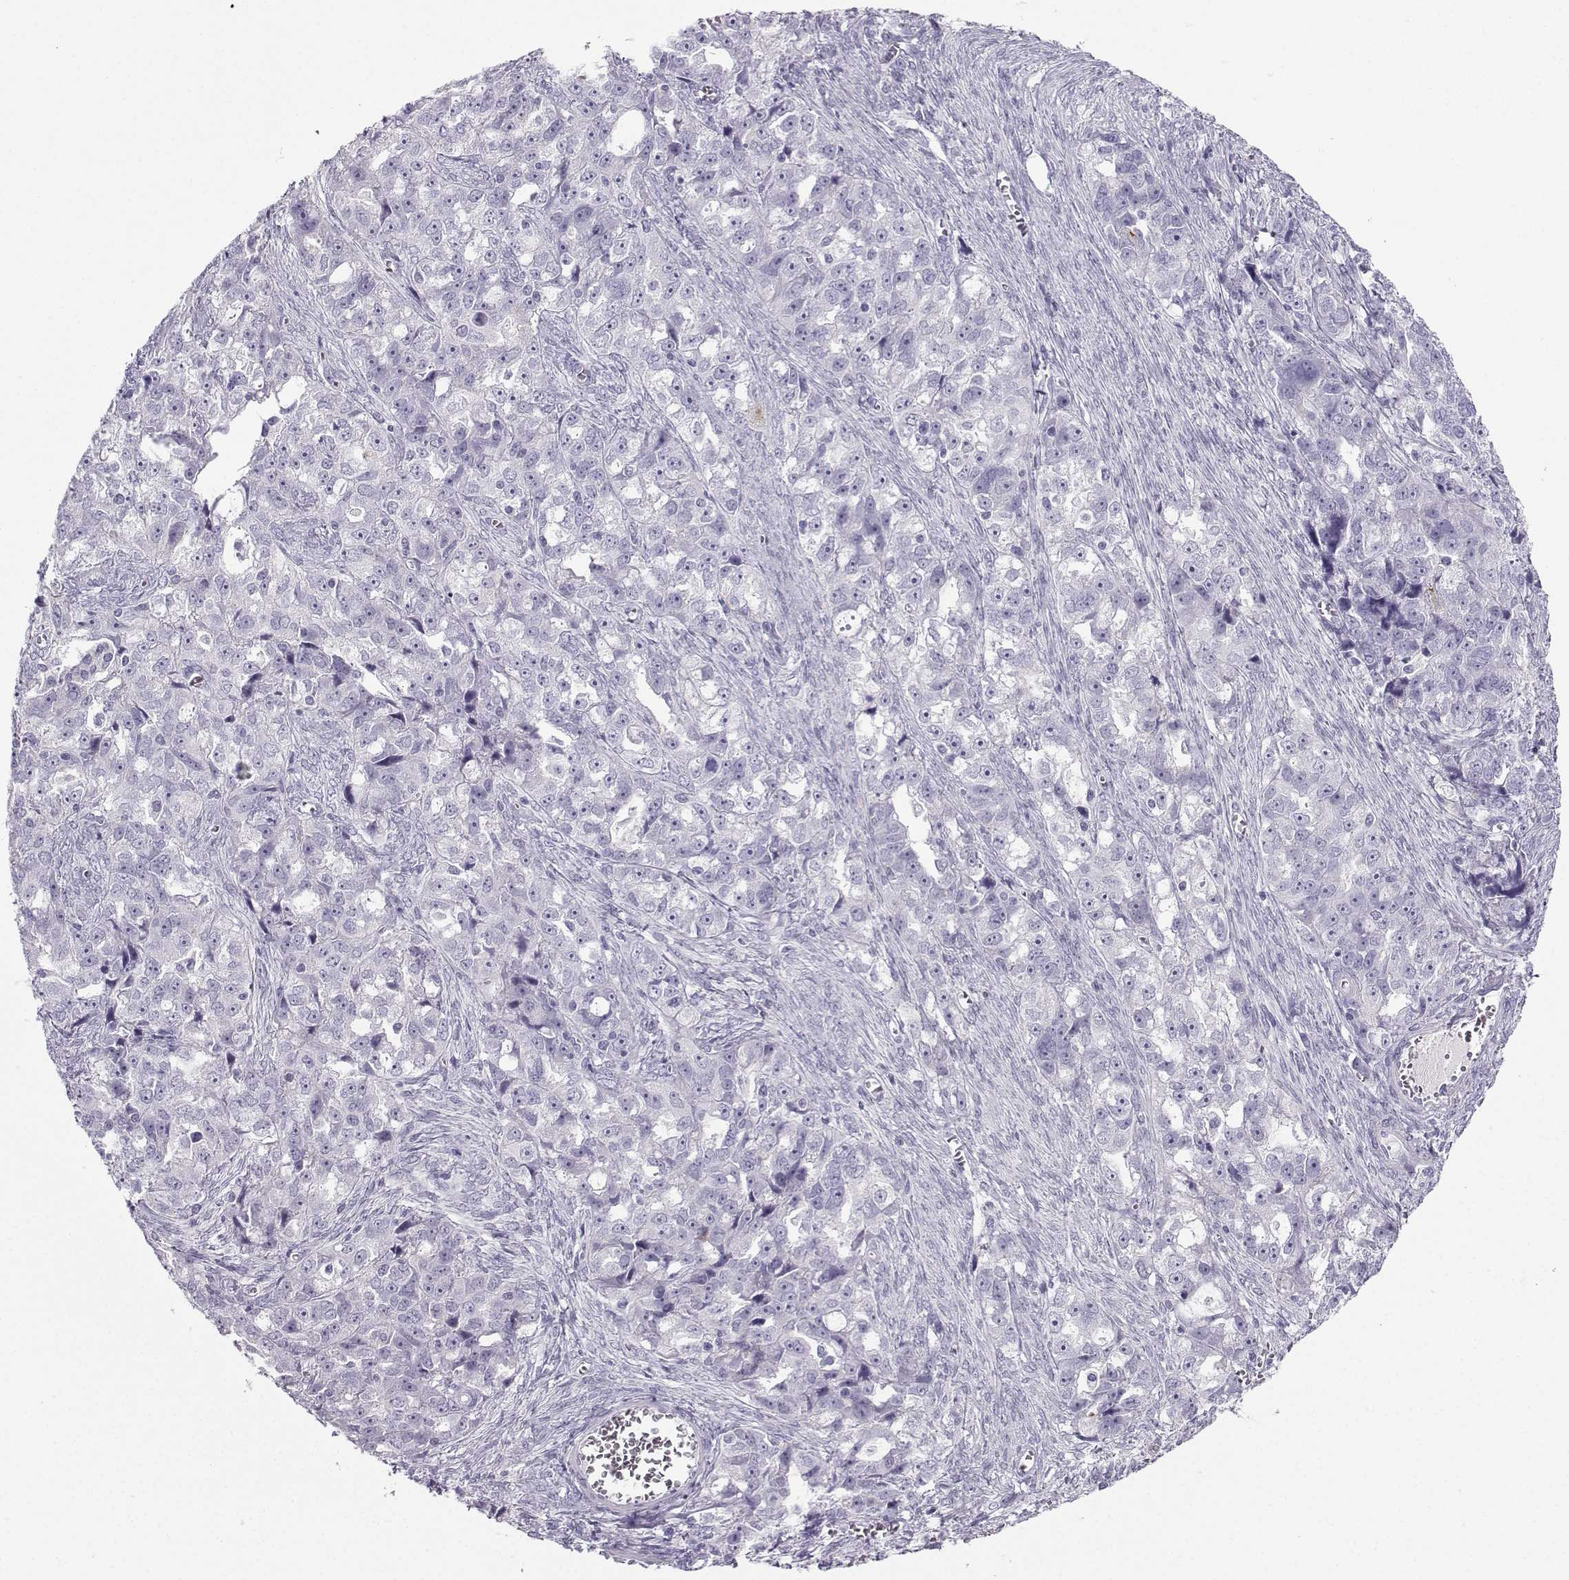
{"staining": {"intensity": "negative", "quantity": "none", "location": "none"}, "tissue": "ovarian cancer", "cell_type": "Tumor cells", "image_type": "cancer", "snomed": [{"axis": "morphology", "description": "Cystadenocarcinoma, serous, NOS"}, {"axis": "topography", "description": "Ovary"}], "caption": "Tumor cells show no significant positivity in serous cystadenocarcinoma (ovarian).", "gene": "ZBTB8B", "patient": {"sex": "female", "age": 51}}